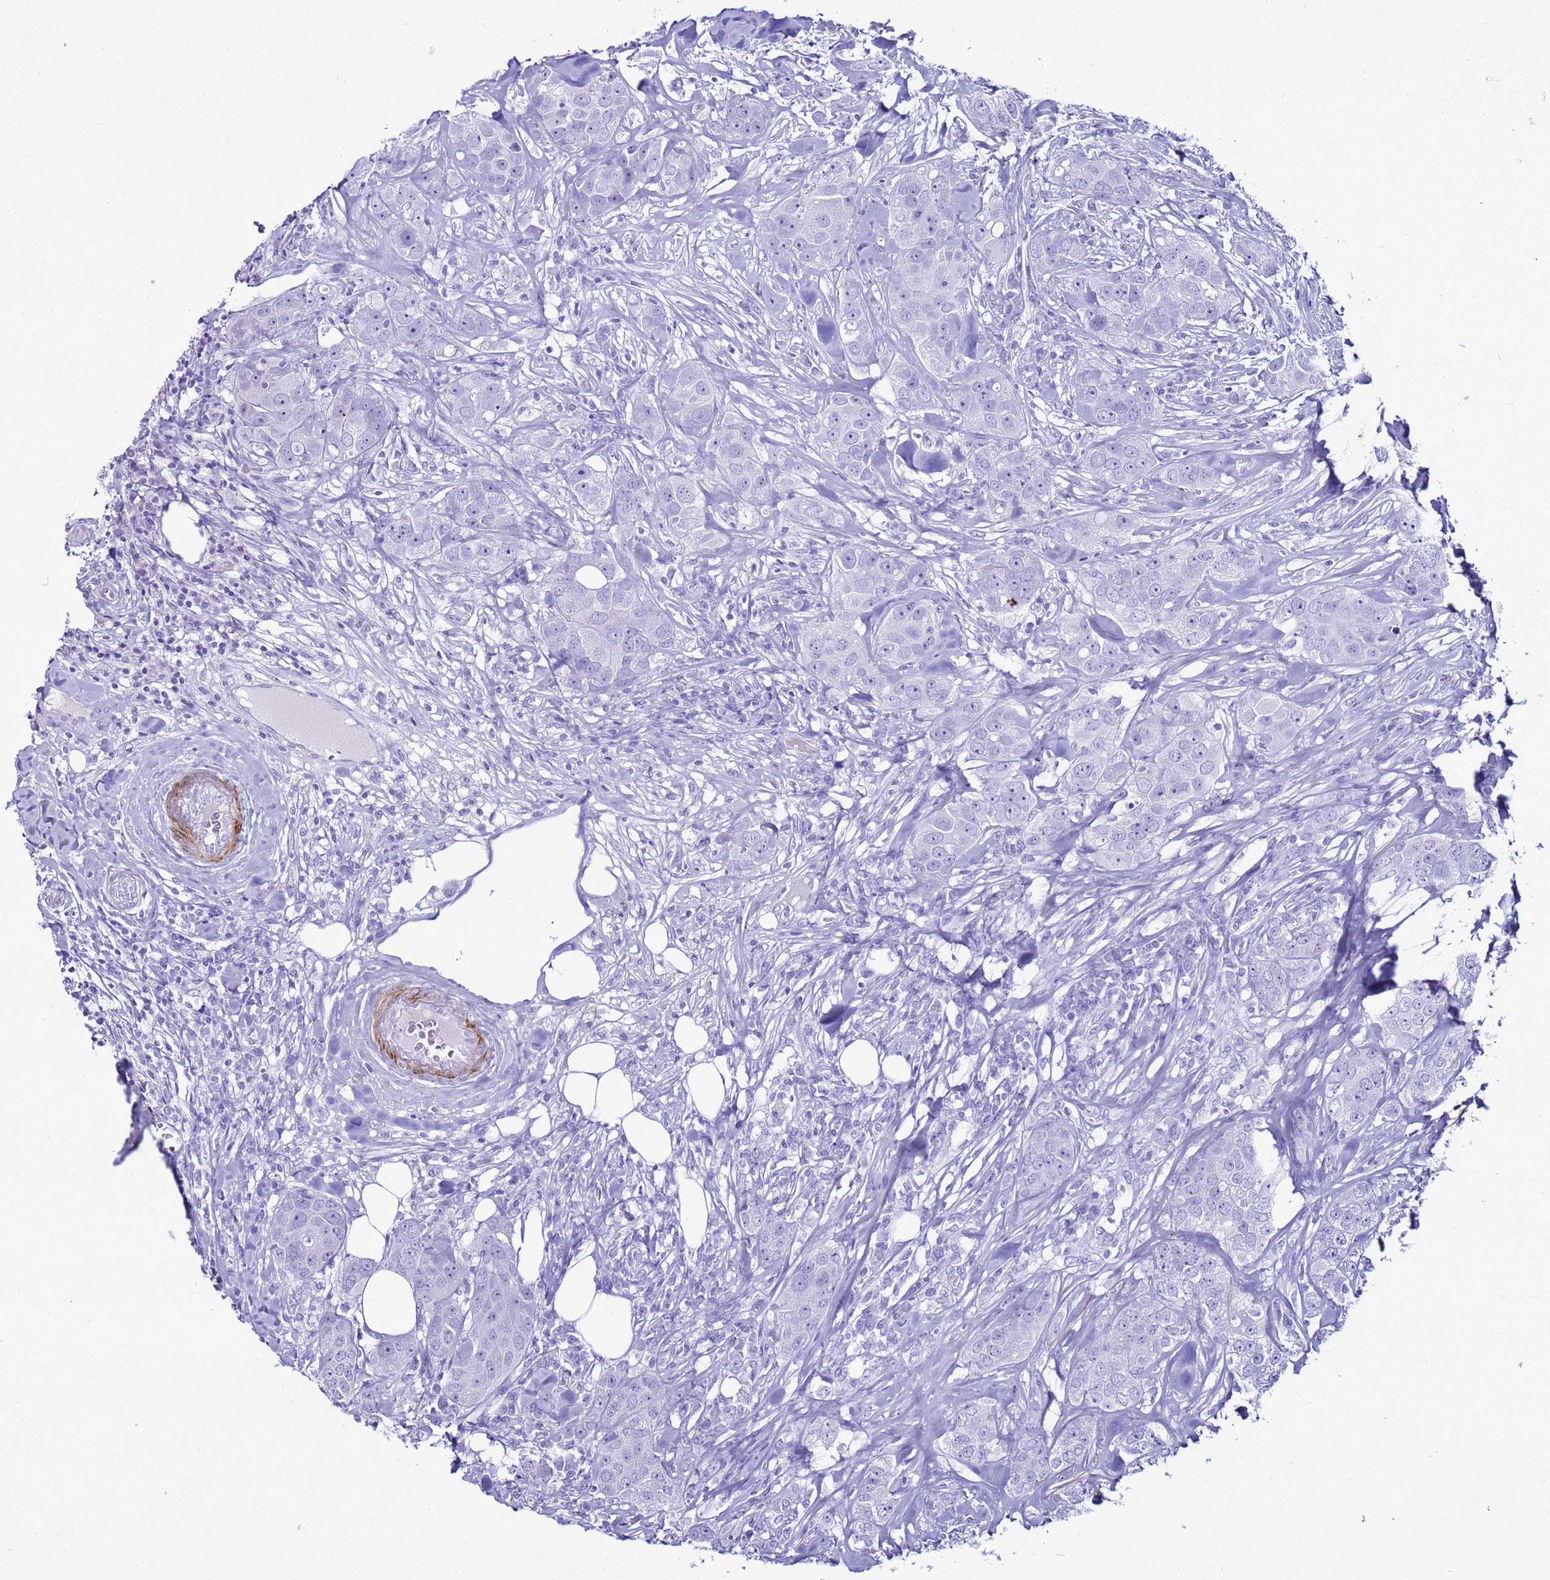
{"staining": {"intensity": "negative", "quantity": "none", "location": "none"}, "tissue": "breast cancer", "cell_type": "Tumor cells", "image_type": "cancer", "snomed": [{"axis": "morphology", "description": "Duct carcinoma"}, {"axis": "topography", "description": "Breast"}], "caption": "Immunohistochemistry of human breast cancer (infiltrating ductal carcinoma) reveals no staining in tumor cells.", "gene": "LCMT1", "patient": {"sex": "female", "age": 43}}